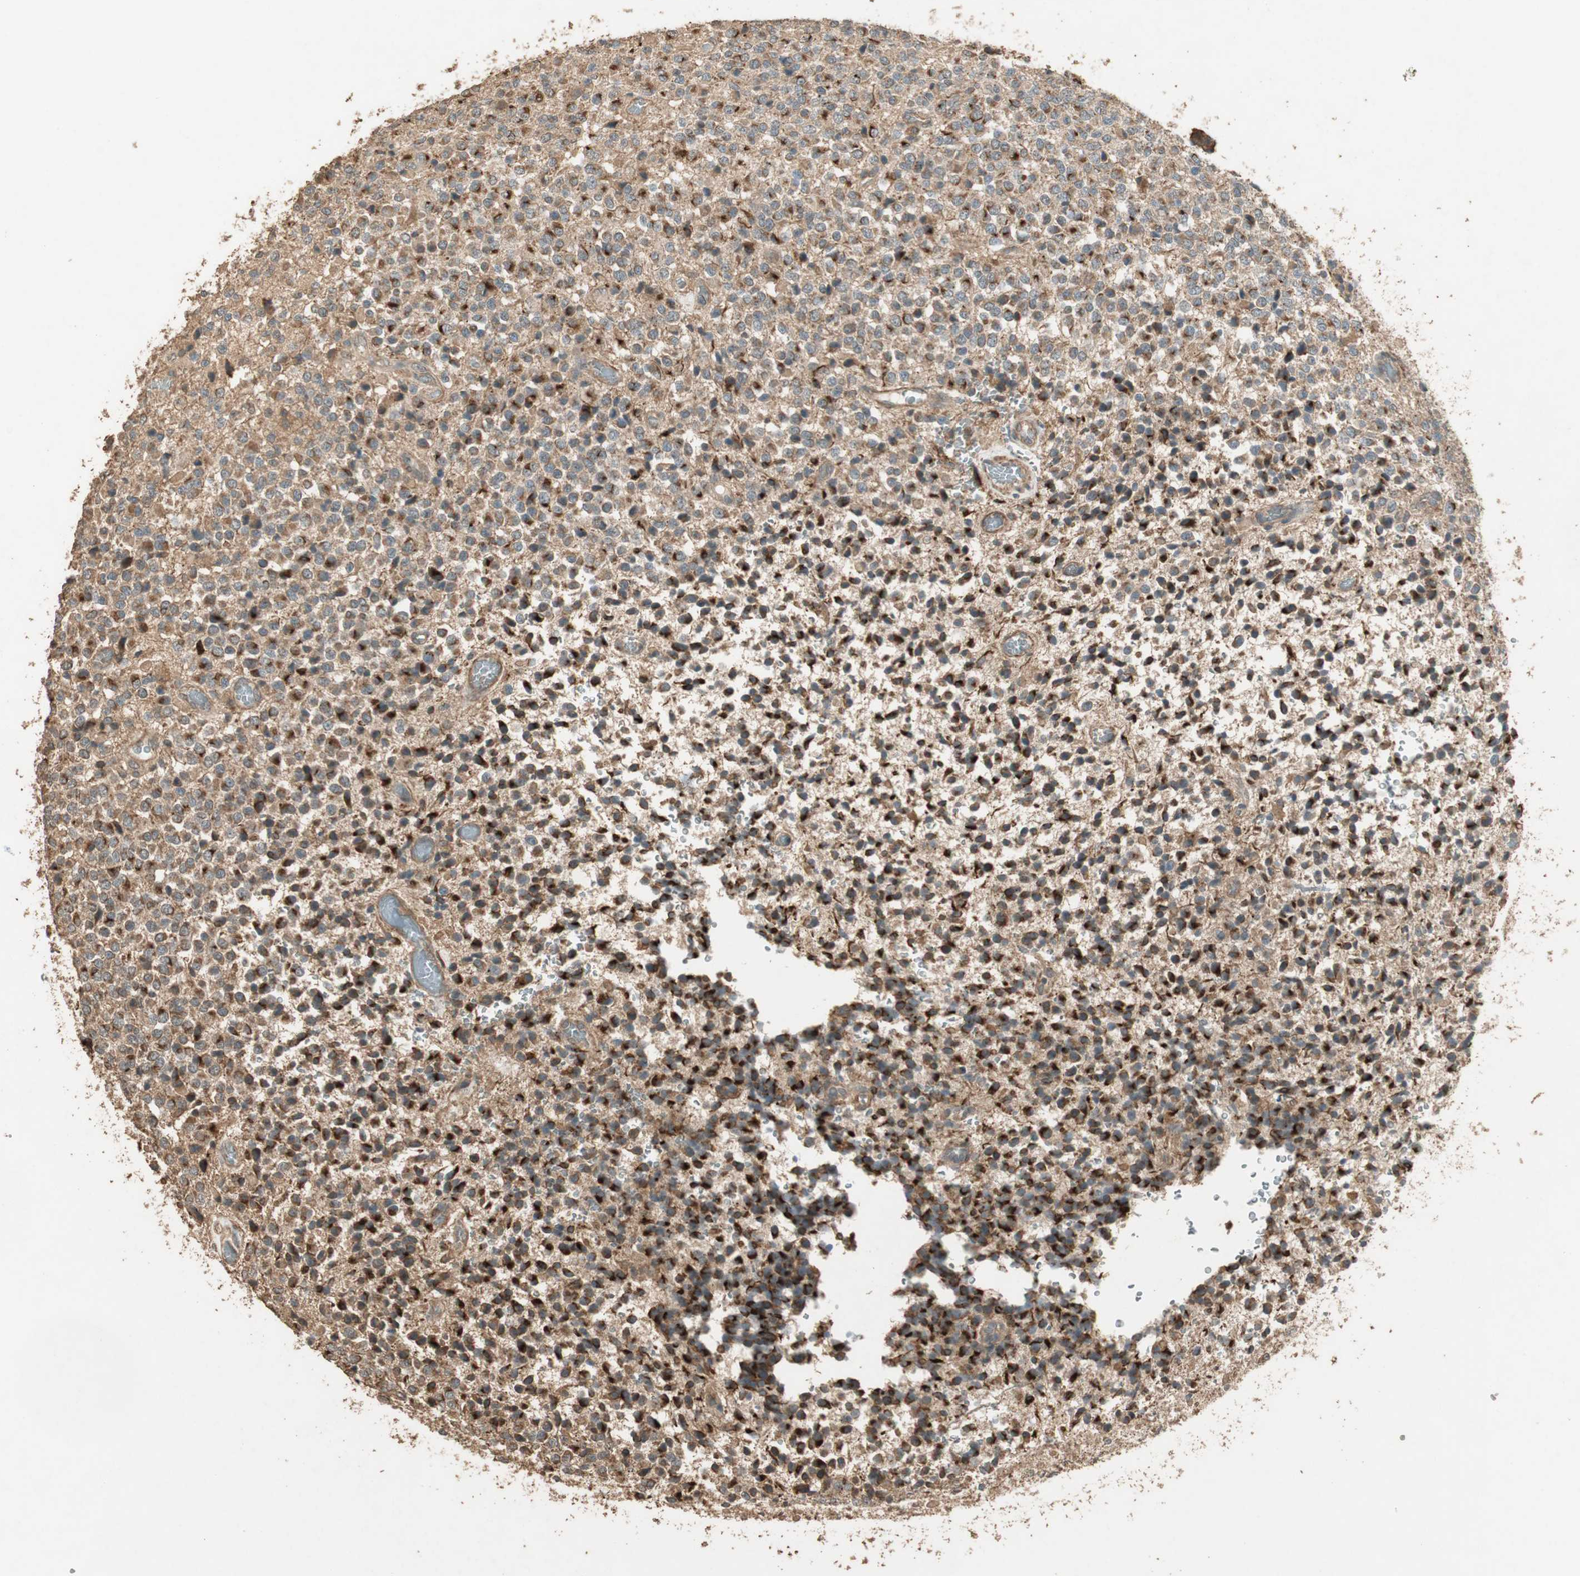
{"staining": {"intensity": "moderate", "quantity": ">75%", "location": "cytoplasmic/membranous"}, "tissue": "glioma", "cell_type": "Tumor cells", "image_type": "cancer", "snomed": [{"axis": "morphology", "description": "Glioma, malignant, High grade"}, {"axis": "topography", "description": "pancreas cauda"}], "caption": "This histopathology image exhibits glioma stained with IHC to label a protein in brown. The cytoplasmic/membranous of tumor cells show moderate positivity for the protein. Nuclei are counter-stained blue.", "gene": "USP2", "patient": {"sex": "male", "age": 60}}